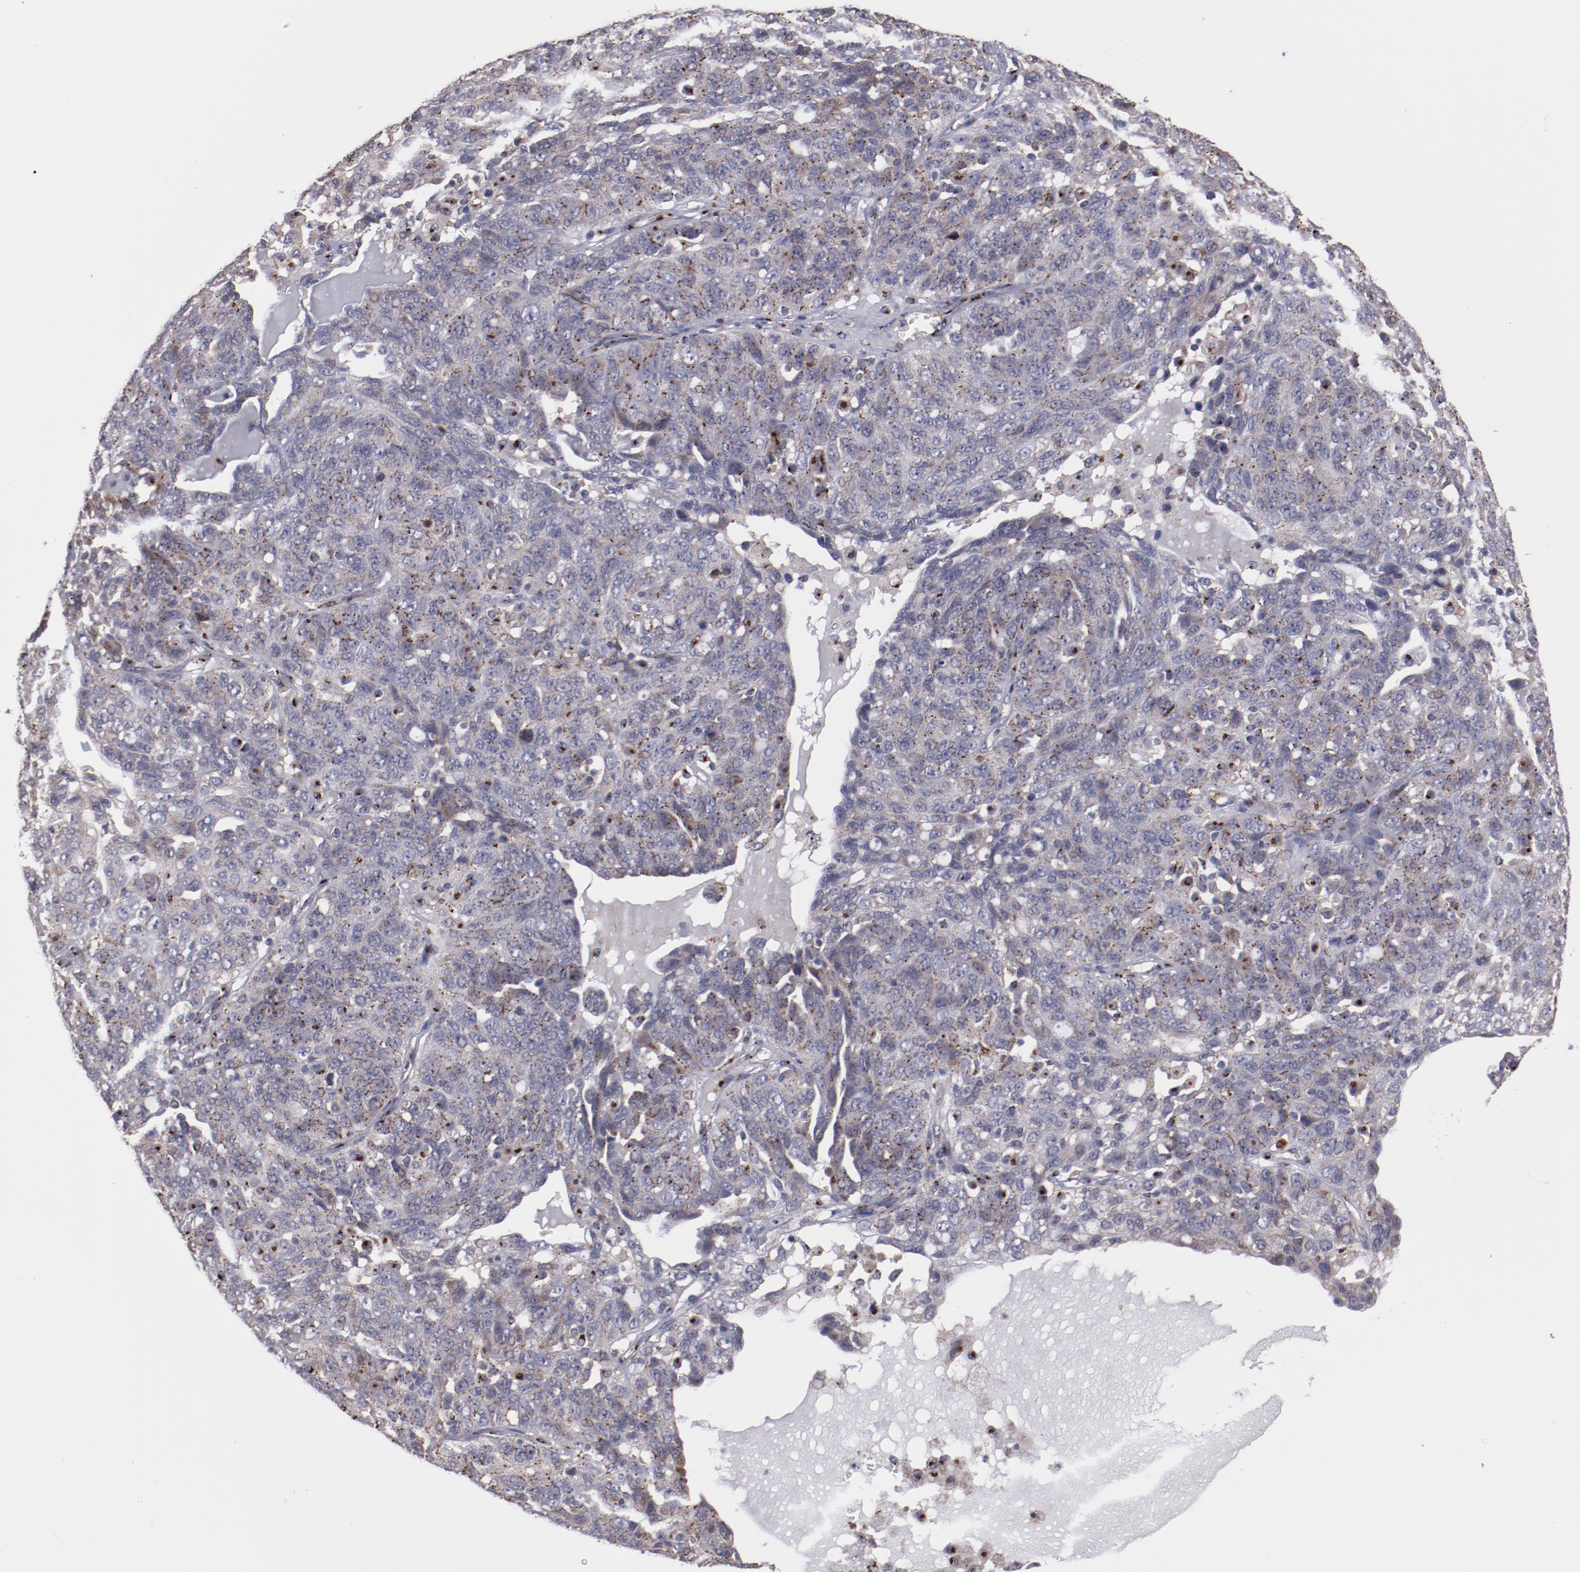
{"staining": {"intensity": "strong", "quantity": ">75%", "location": "cytoplasmic/membranous"}, "tissue": "ovarian cancer", "cell_type": "Tumor cells", "image_type": "cancer", "snomed": [{"axis": "morphology", "description": "Cystadenocarcinoma, serous, NOS"}, {"axis": "topography", "description": "Ovary"}], "caption": "A brown stain shows strong cytoplasmic/membranous staining of a protein in human ovarian cancer tumor cells.", "gene": "GOLIM4", "patient": {"sex": "female", "age": 71}}